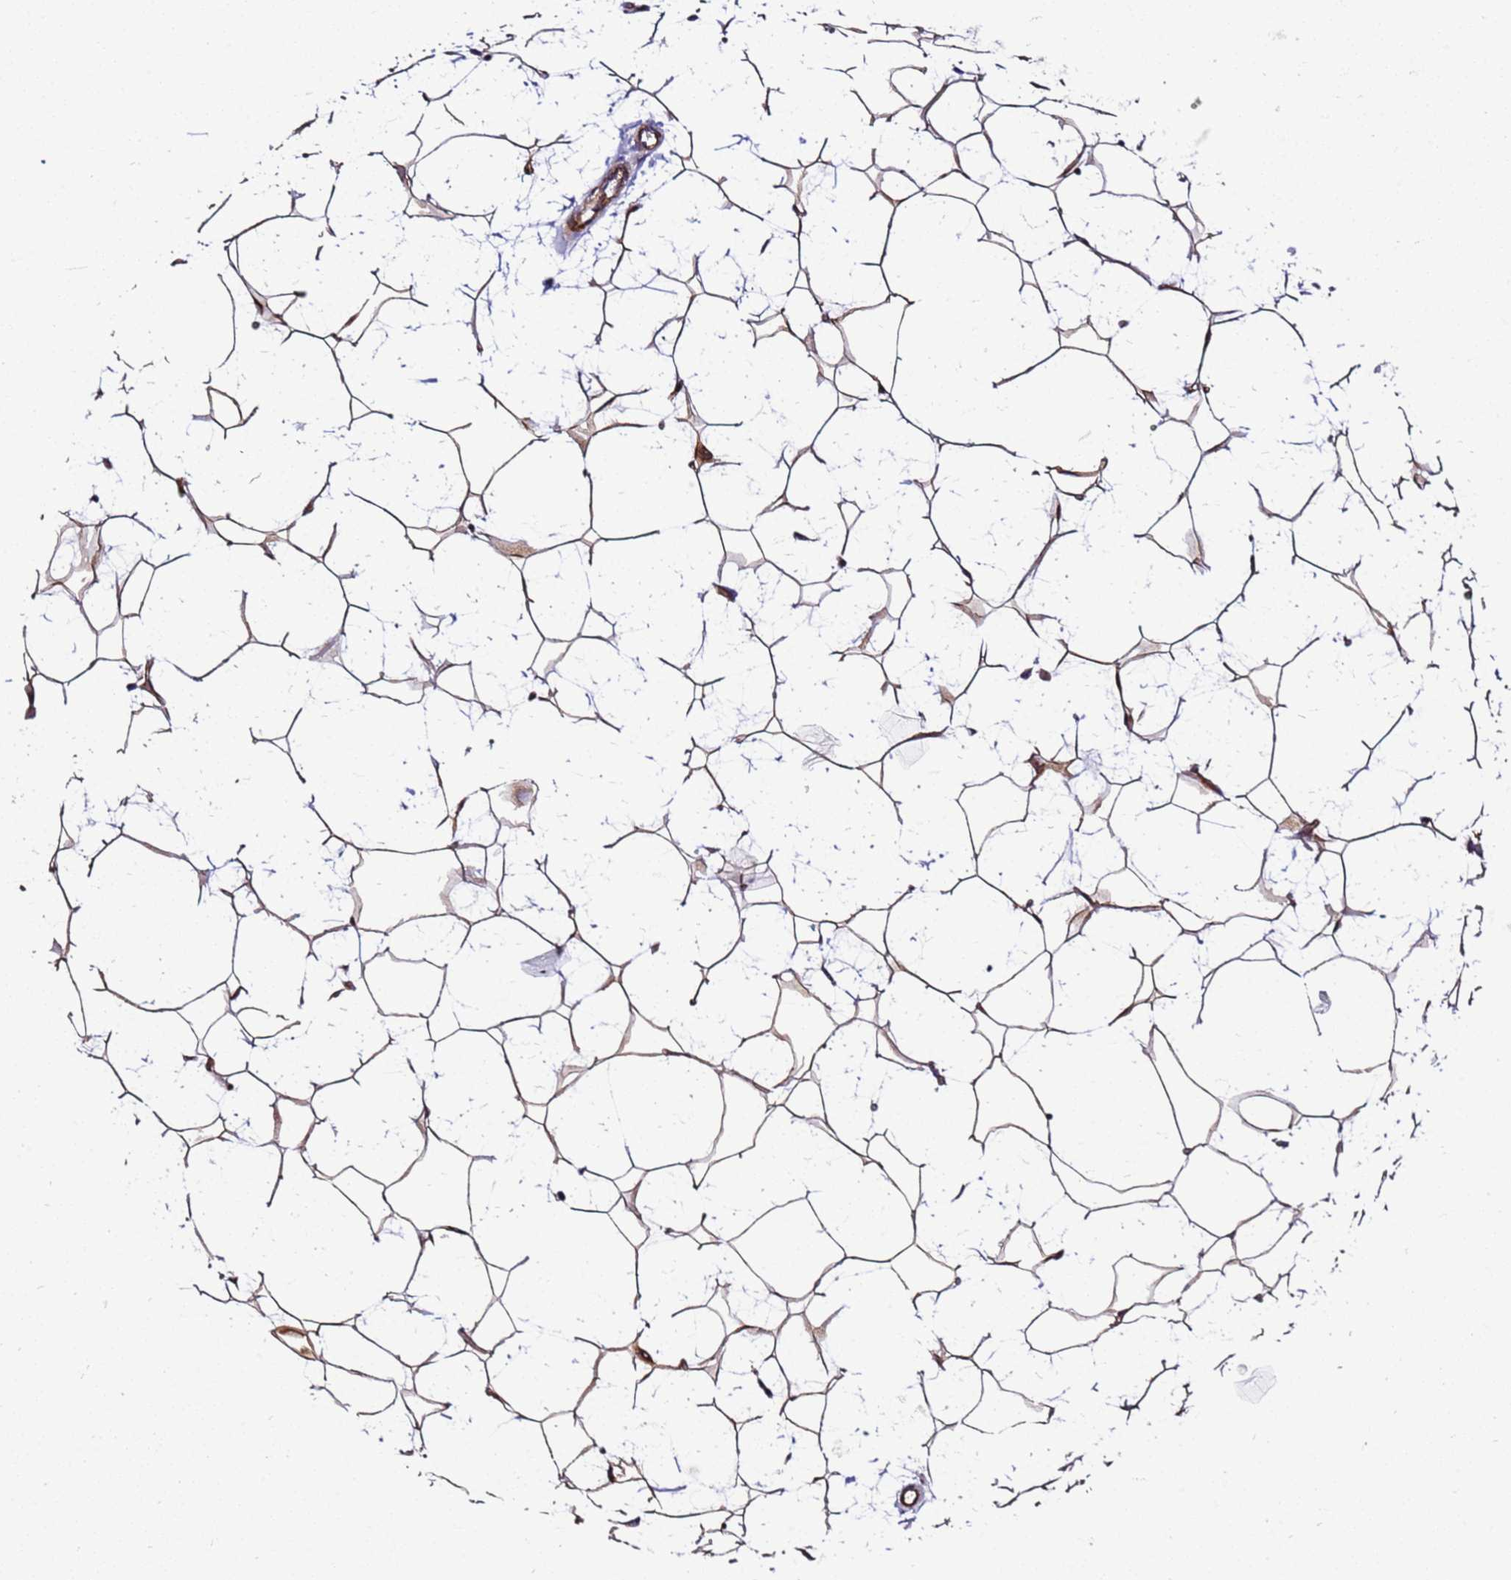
{"staining": {"intensity": "weak", "quantity": ">75%", "location": "cytoplasmic/membranous"}, "tissue": "adipose tissue", "cell_type": "Adipocytes", "image_type": "normal", "snomed": [{"axis": "morphology", "description": "Normal tissue, NOS"}, {"axis": "topography", "description": "Breast"}], "caption": "Adipocytes display low levels of weak cytoplasmic/membranous positivity in approximately >75% of cells in normal human adipose tissue. Using DAB (brown) and hematoxylin (blue) stains, captured at high magnification using brightfield microscopy.", "gene": "ZNF417", "patient": {"sex": "female", "age": 26}}